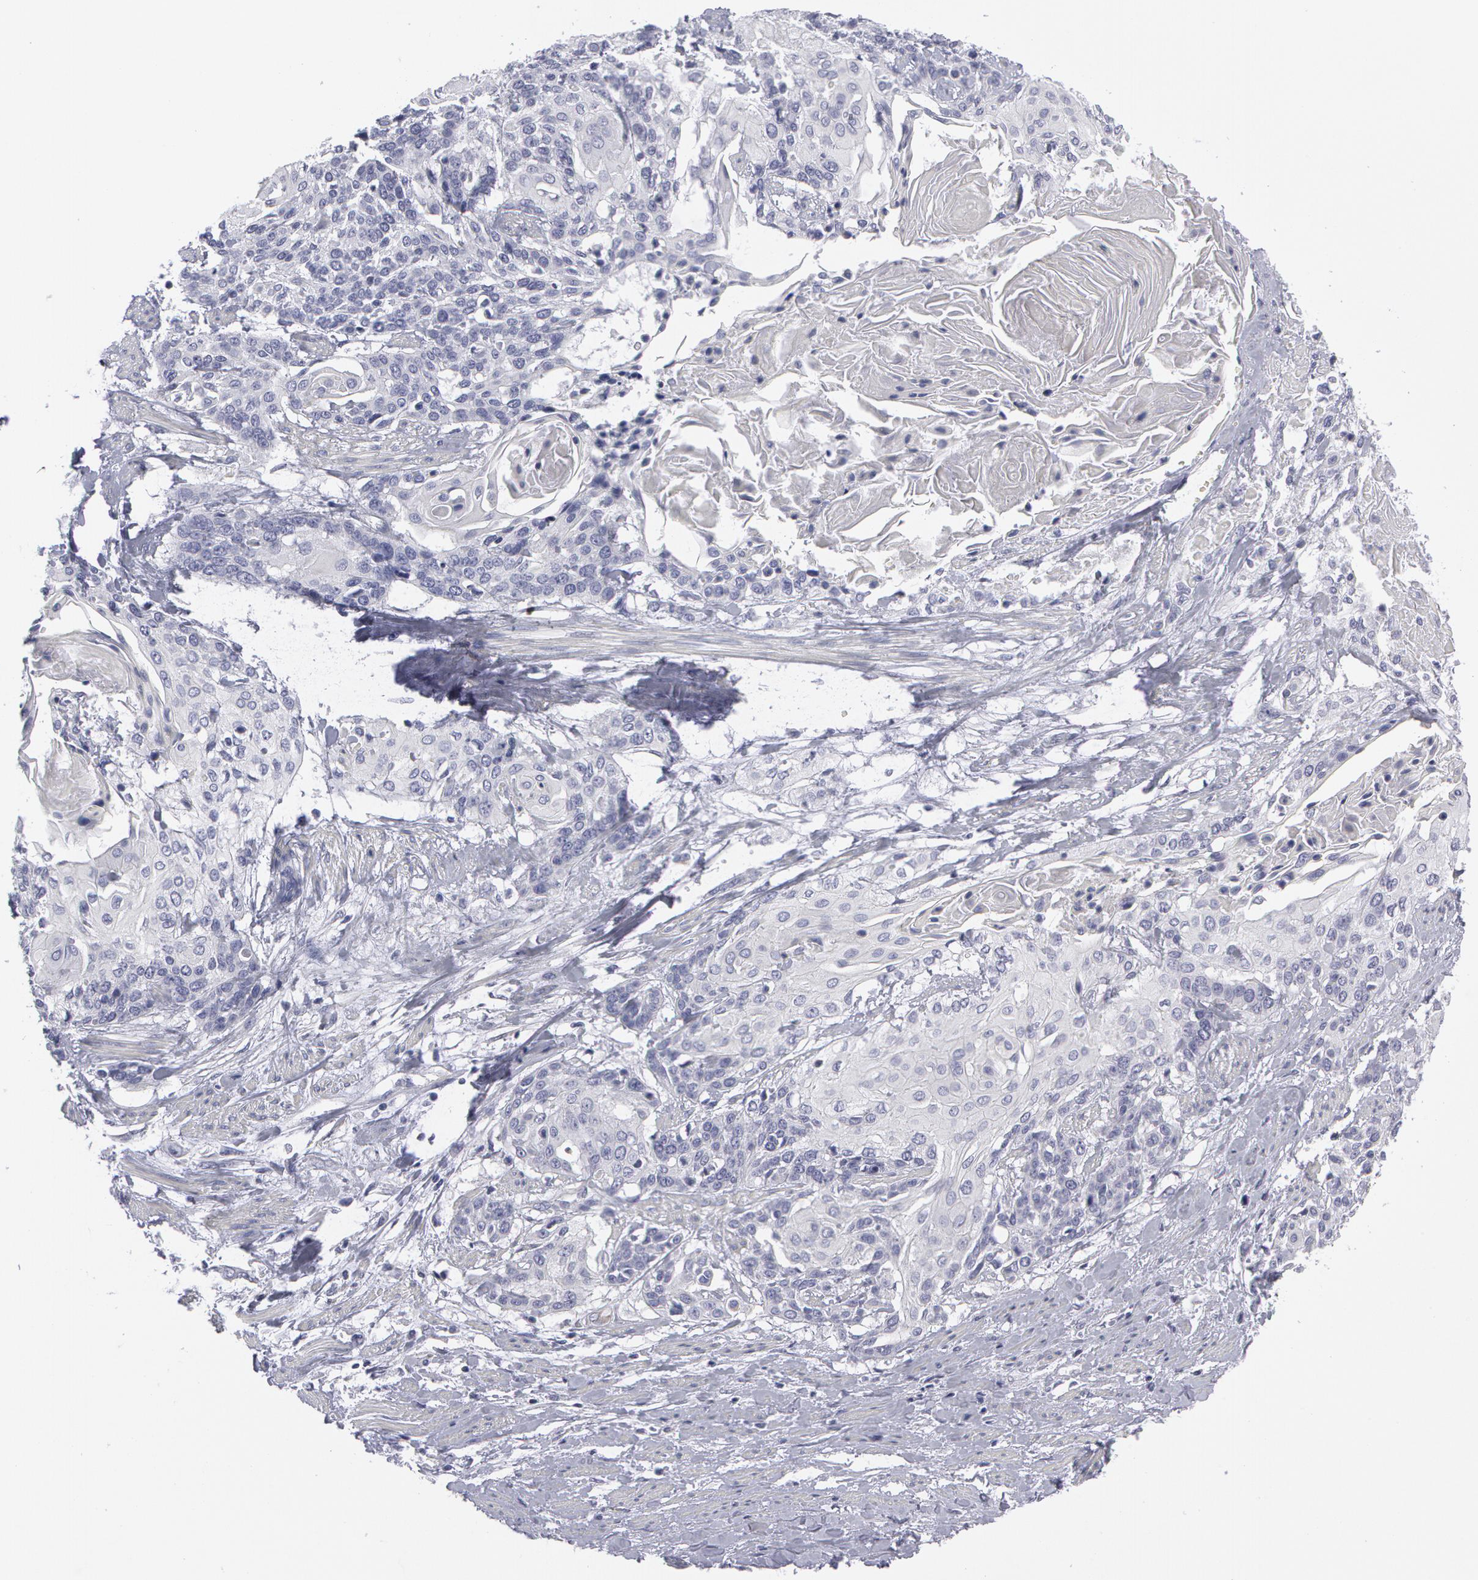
{"staining": {"intensity": "negative", "quantity": "none", "location": "none"}, "tissue": "cervical cancer", "cell_type": "Tumor cells", "image_type": "cancer", "snomed": [{"axis": "morphology", "description": "Squamous cell carcinoma, NOS"}, {"axis": "topography", "description": "Cervix"}], "caption": "IHC photomicrograph of human cervical squamous cell carcinoma stained for a protein (brown), which demonstrates no staining in tumor cells. (IHC, brightfield microscopy, high magnification).", "gene": "SMC1B", "patient": {"sex": "female", "age": 57}}